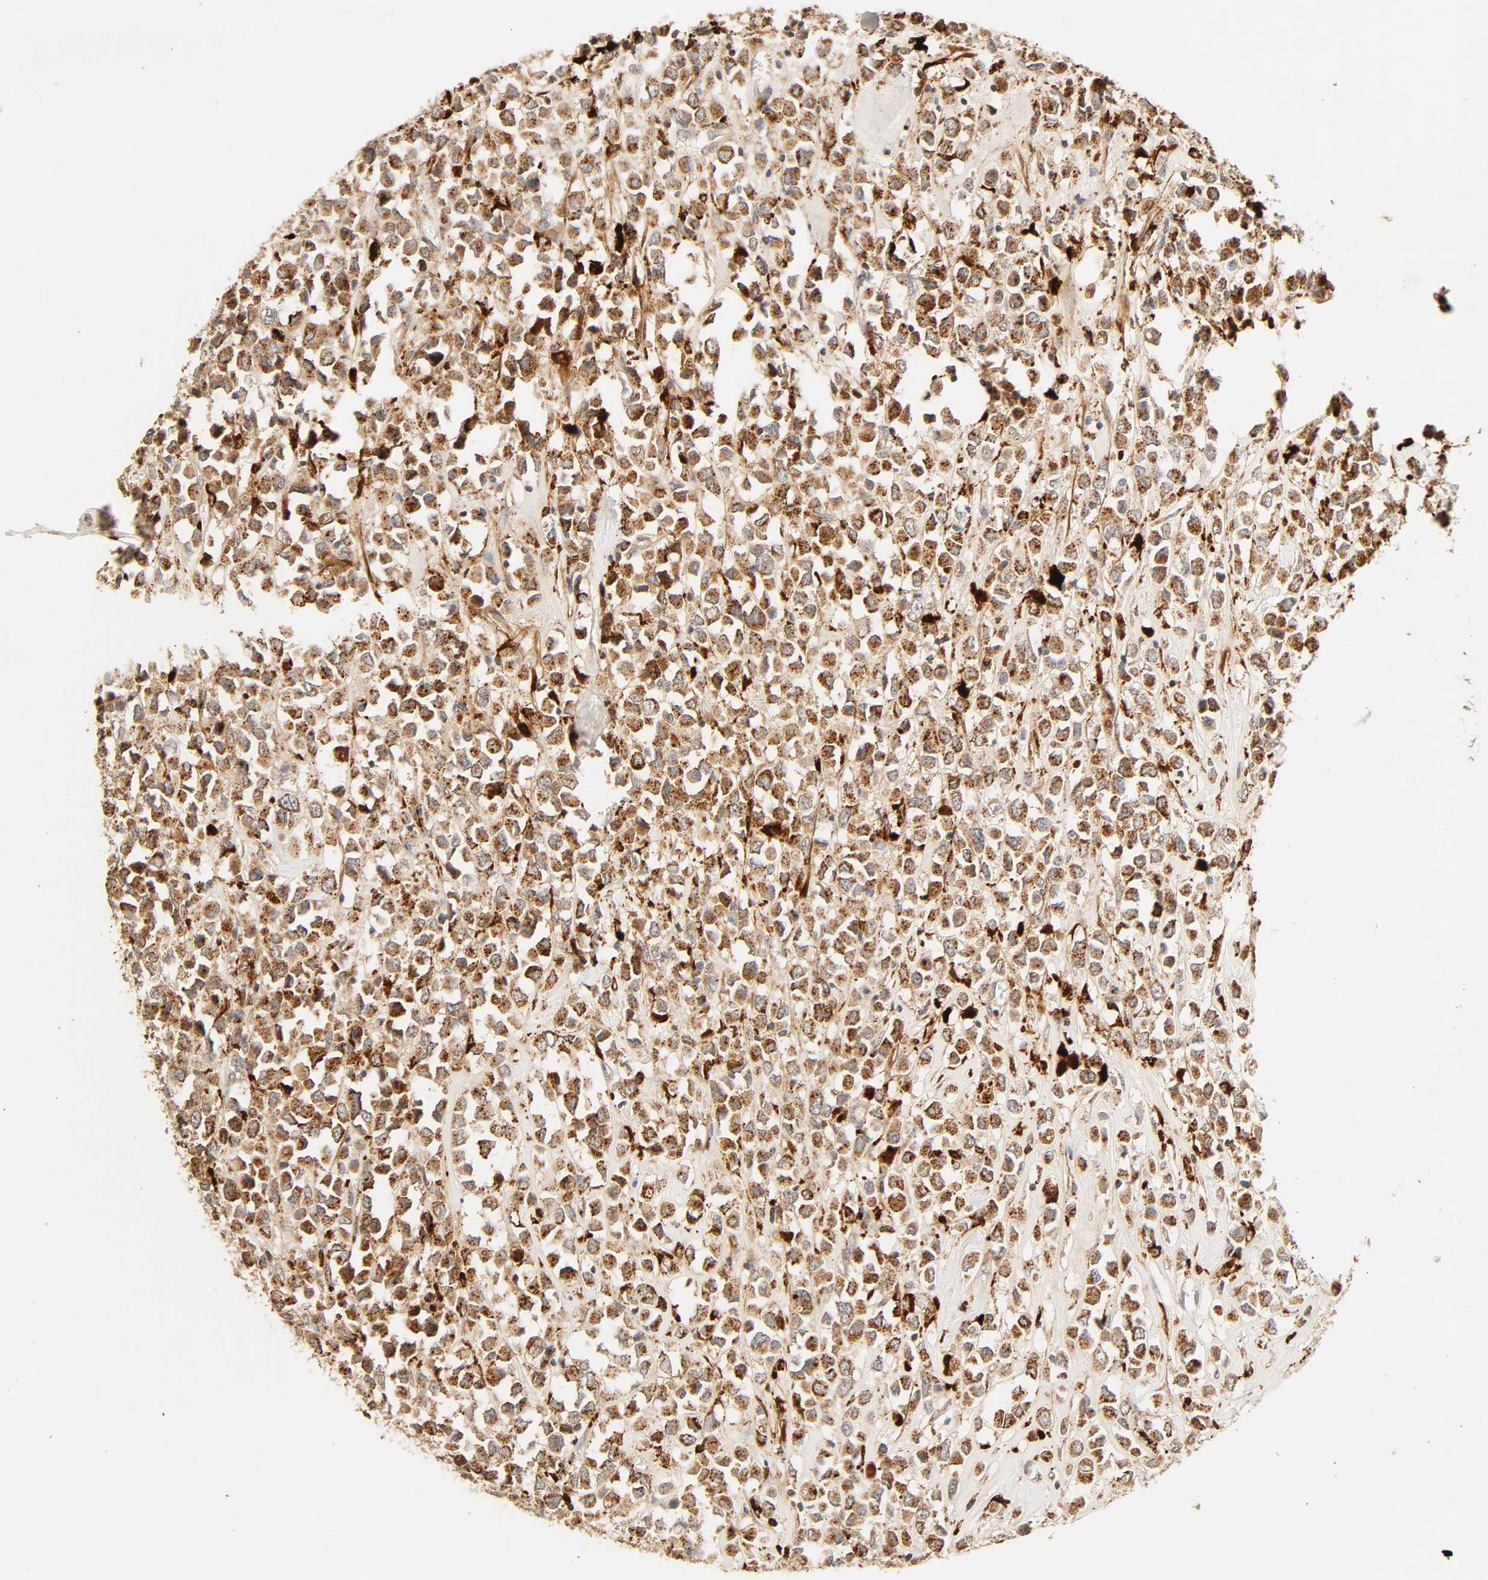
{"staining": {"intensity": "moderate", "quantity": ">75%", "location": "cytoplasmic/membranous"}, "tissue": "breast cancer", "cell_type": "Tumor cells", "image_type": "cancer", "snomed": [{"axis": "morphology", "description": "Duct carcinoma"}, {"axis": "topography", "description": "Breast"}], "caption": "Breast cancer stained with a protein marker reveals moderate staining in tumor cells.", "gene": "MAPK6", "patient": {"sex": "female", "age": 61}}